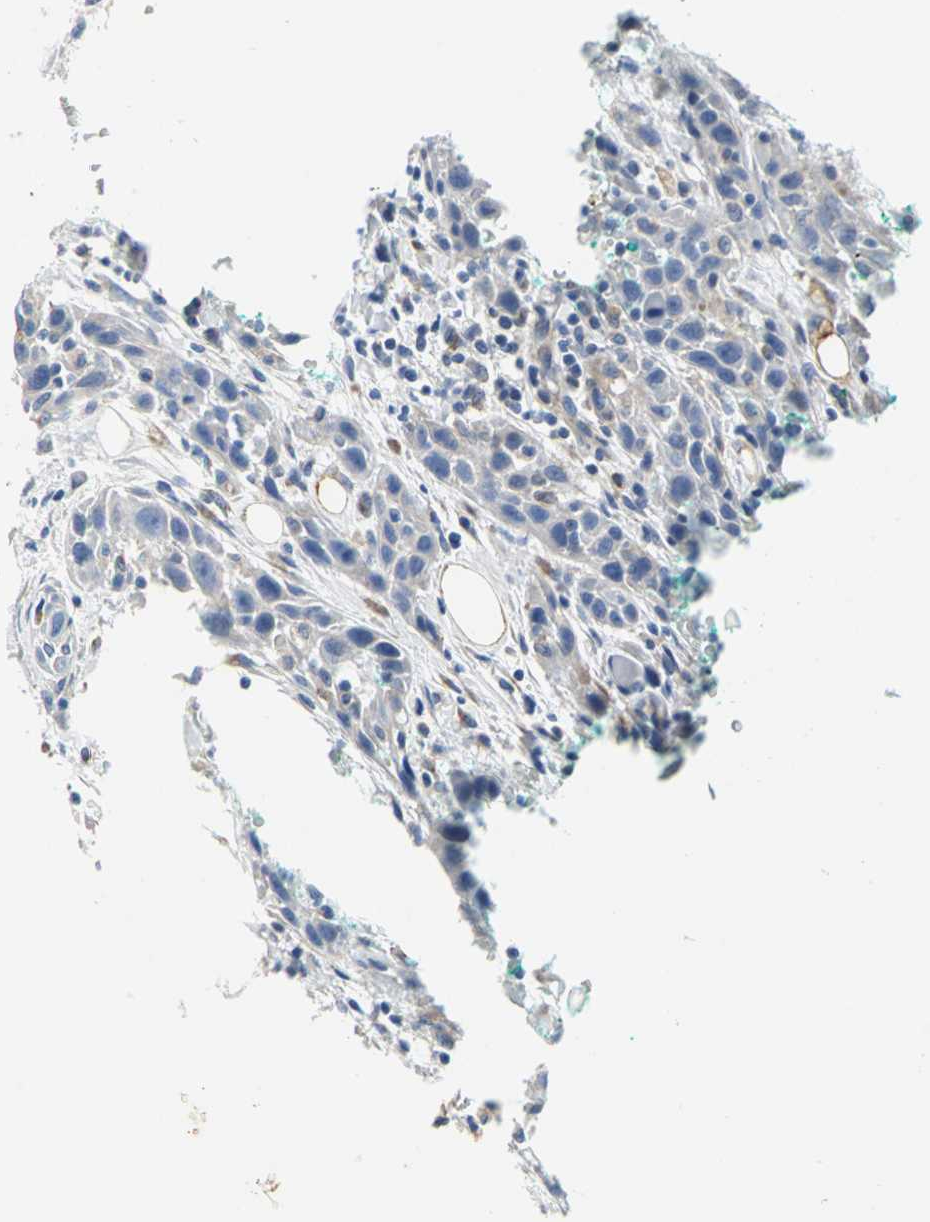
{"staining": {"intensity": "weak", "quantity": "25%-75%", "location": "cytoplasmic/membranous"}, "tissue": "head and neck cancer", "cell_type": "Tumor cells", "image_type": "cancer", "snomed": [{"axis": "morphology", "description": "Normal tissue, NOS"}, {"axis": "morphology", "description": "Squamous cell carcinoma, NOS"}, {"axis": "topography", "description": "Oral tissue"}, {"axis": "topography", "description": "Head-Neck"}], "caption": "Immunohistochemistry of squamous cell carcinoma (head and neck) demonstrates low levels of weak cytoplasmic/membranous expression in approximately 25%-75% of tumor cells.", "gene": "GNRH2", "patient": {"sex": "female", "age": 50}}